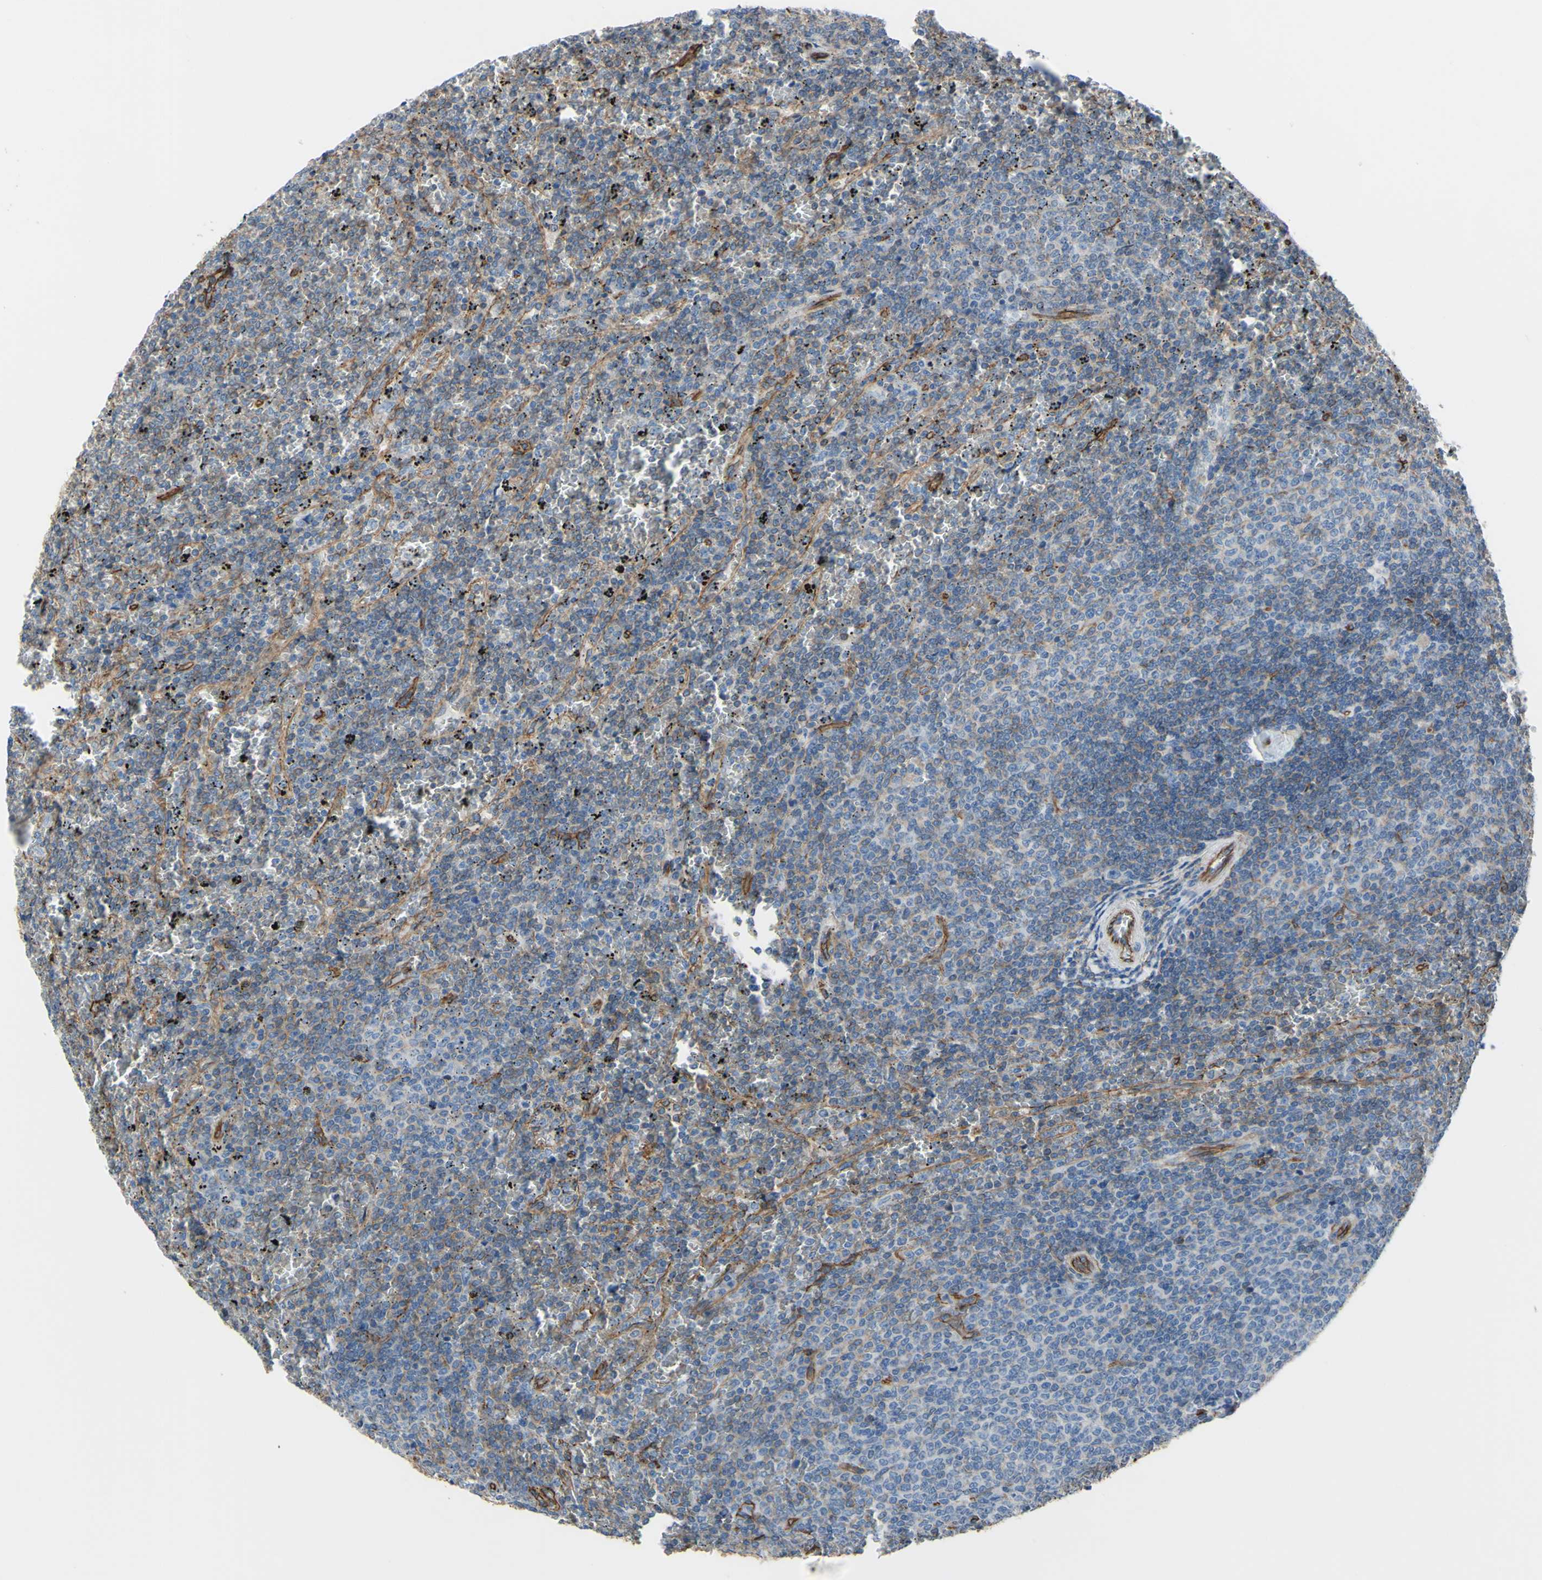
{"staining": {"intensity": "weak", "quantity": ">75%", "location": "cytoplasmic/membranous"}, "tissue": "lymphoma", "cell_type": "Tumor cells", "image_type": "cancer", "snomed": [{"axis": "morphology", "description": "Malignant lymphoma, non-Hodgkin's type, Low grade"}, {"axis": "topography", "description": "Spleen"}], "caption": "Immunohistochemistry (IHC) (DAB) staining of human lymphoma reveals weak cytoplasmic/membranous protein positivity in about >75% of tumor cells. The protein of interest is stained brown, and the nuclei are stained in blue (DAB IHC with brightfield microscopy, high magnification).", "gene": "TPBG", "patient": {"sex": "female", "age": 77}}